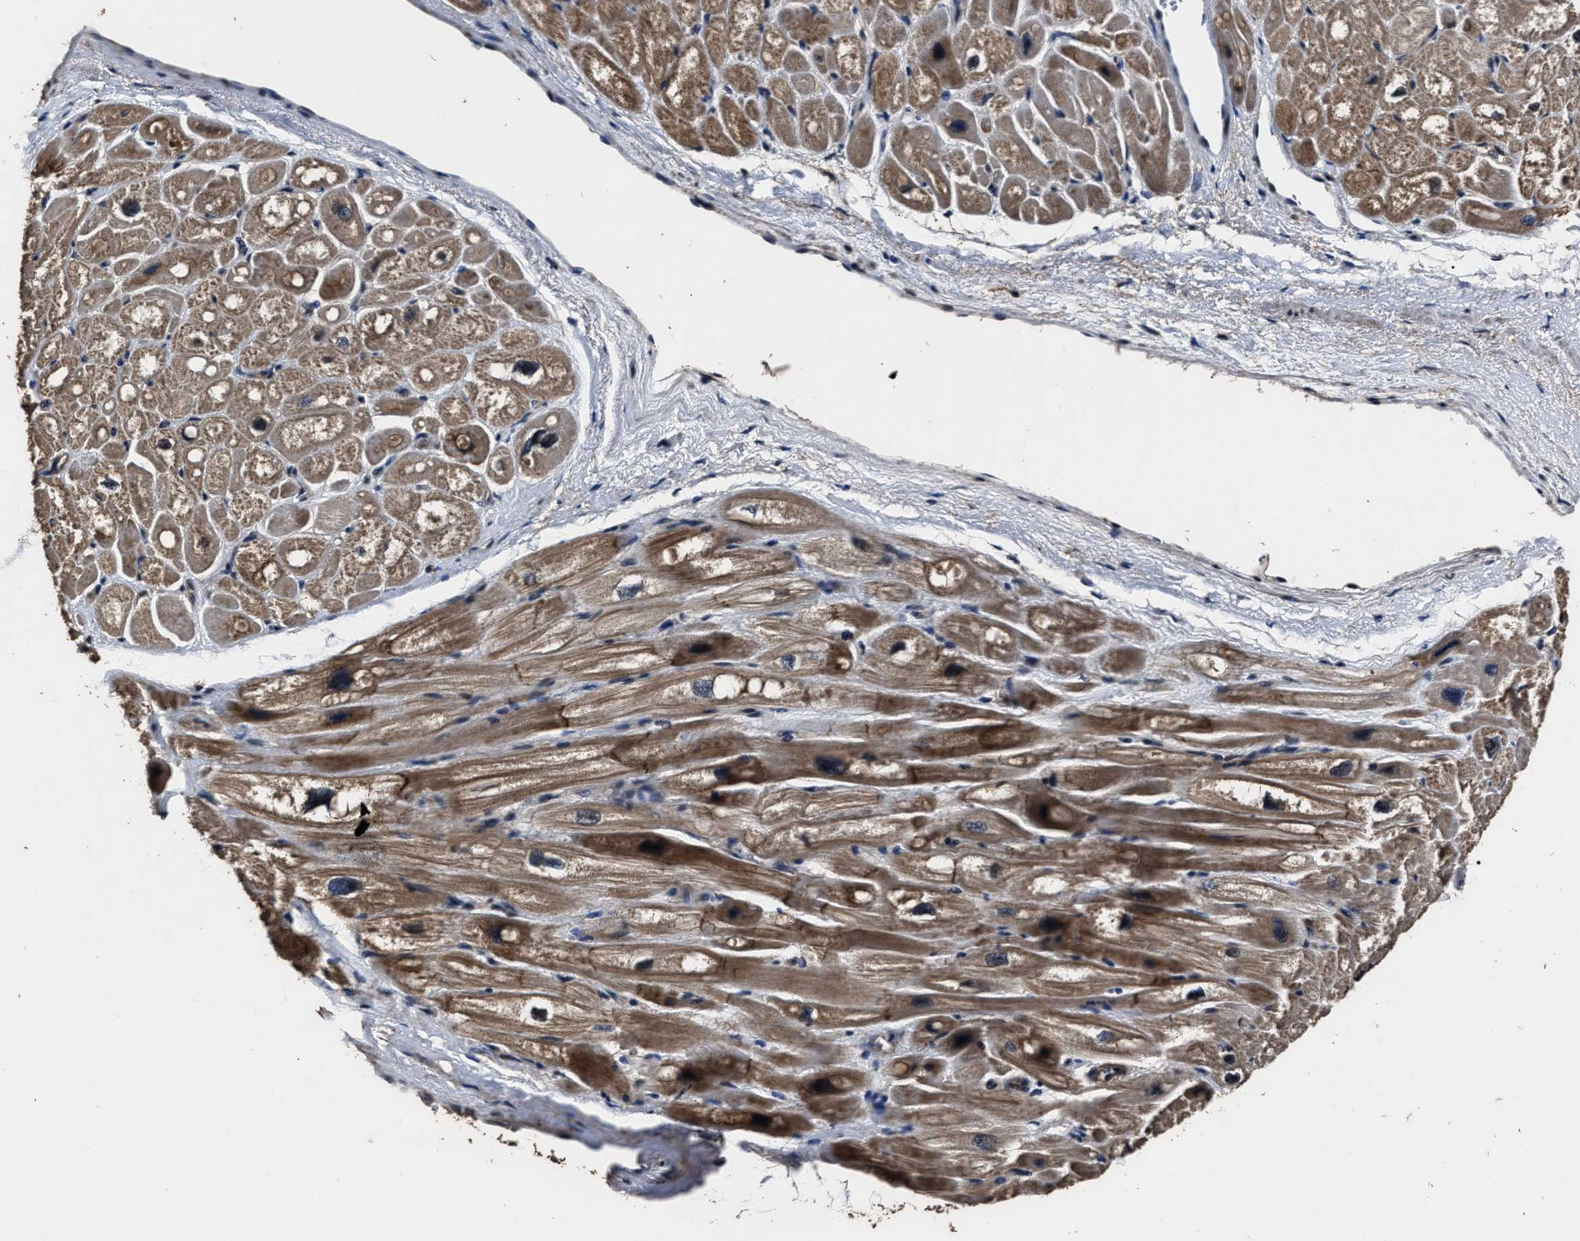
{"staining": {"intensity": "moderate", "quantity": ">75%", "location": "cytoplasmic/membranous"}, "tissue": "heart muscle", "cell_type": "Cardiomyocytes", "image_type": "normal", "snomed": [{"axis": "morphology", "description": "Normal tissue, NOS"}, {"axis": "topography", "description": "Heart"}], "caption": "Protein expression analysis of benign human heart muscle reveals moderate cytoplasmic/membranous staining in approximately >75% of cardiomyocytes. The staining was performed using DAB (3,3'-diaminobenzidine), with brown indicating positive protein expression. Nuclei are stained blue with hematoxylin.", "gene": "RSBN1L", "patient": {"sex": "male", "age": 49}}